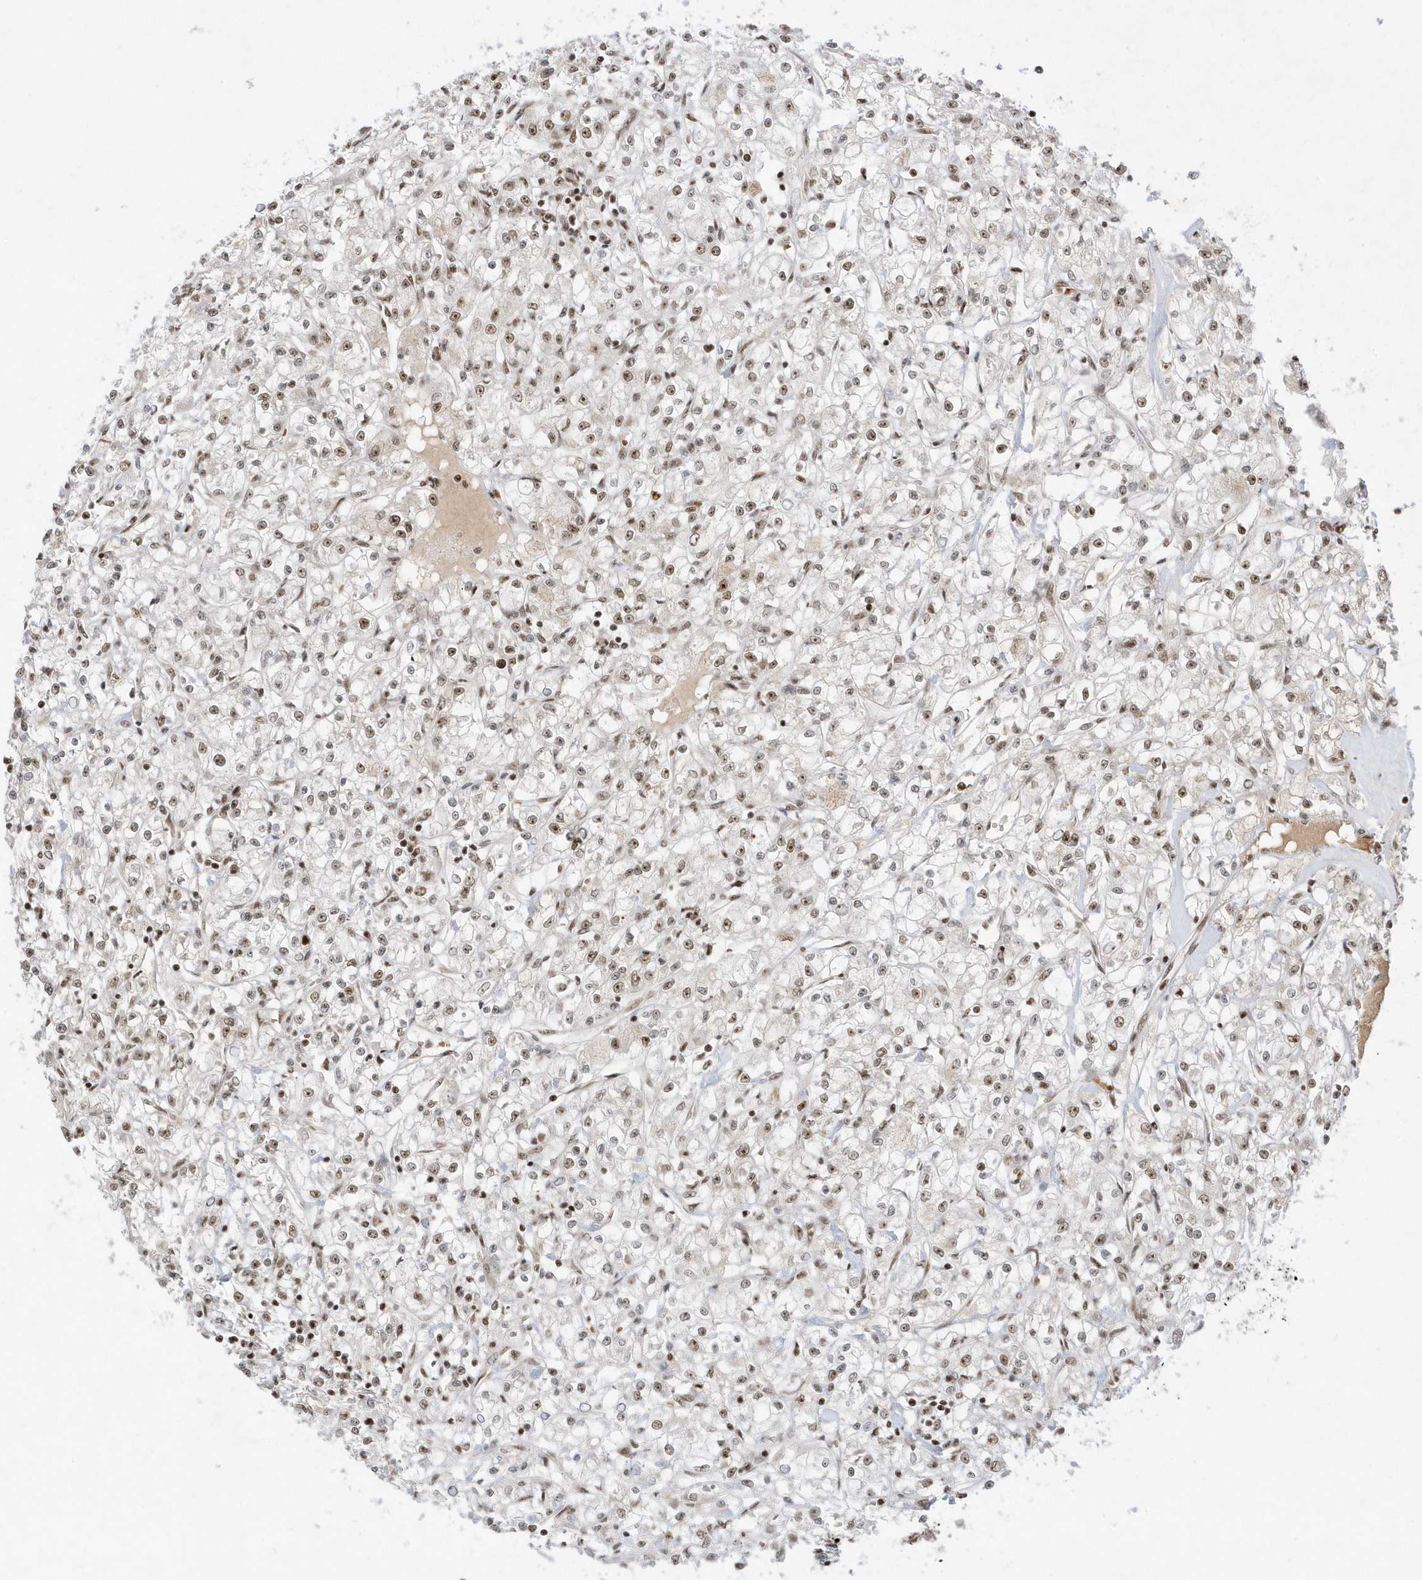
{"staining": {"intensity": "weak", "quantity": "25%-75%", "location": "nuclear"}, "tissue": "renal cancer", "cell_type": "Tumor cells", "image_type": "cancer", "snomed": [{"axis": "morphology", "description": "Adenocarcinoma, NOS"}, {"axis": "topography", "description": "Kidney"}], "caption": "The immunohistochemical stain highlights weak nuclear staining in tumor cells of adenocarcinoma (renal) tissue.", "gene": "PPIL2", "patient": {"sex": "female", "age": 59}}